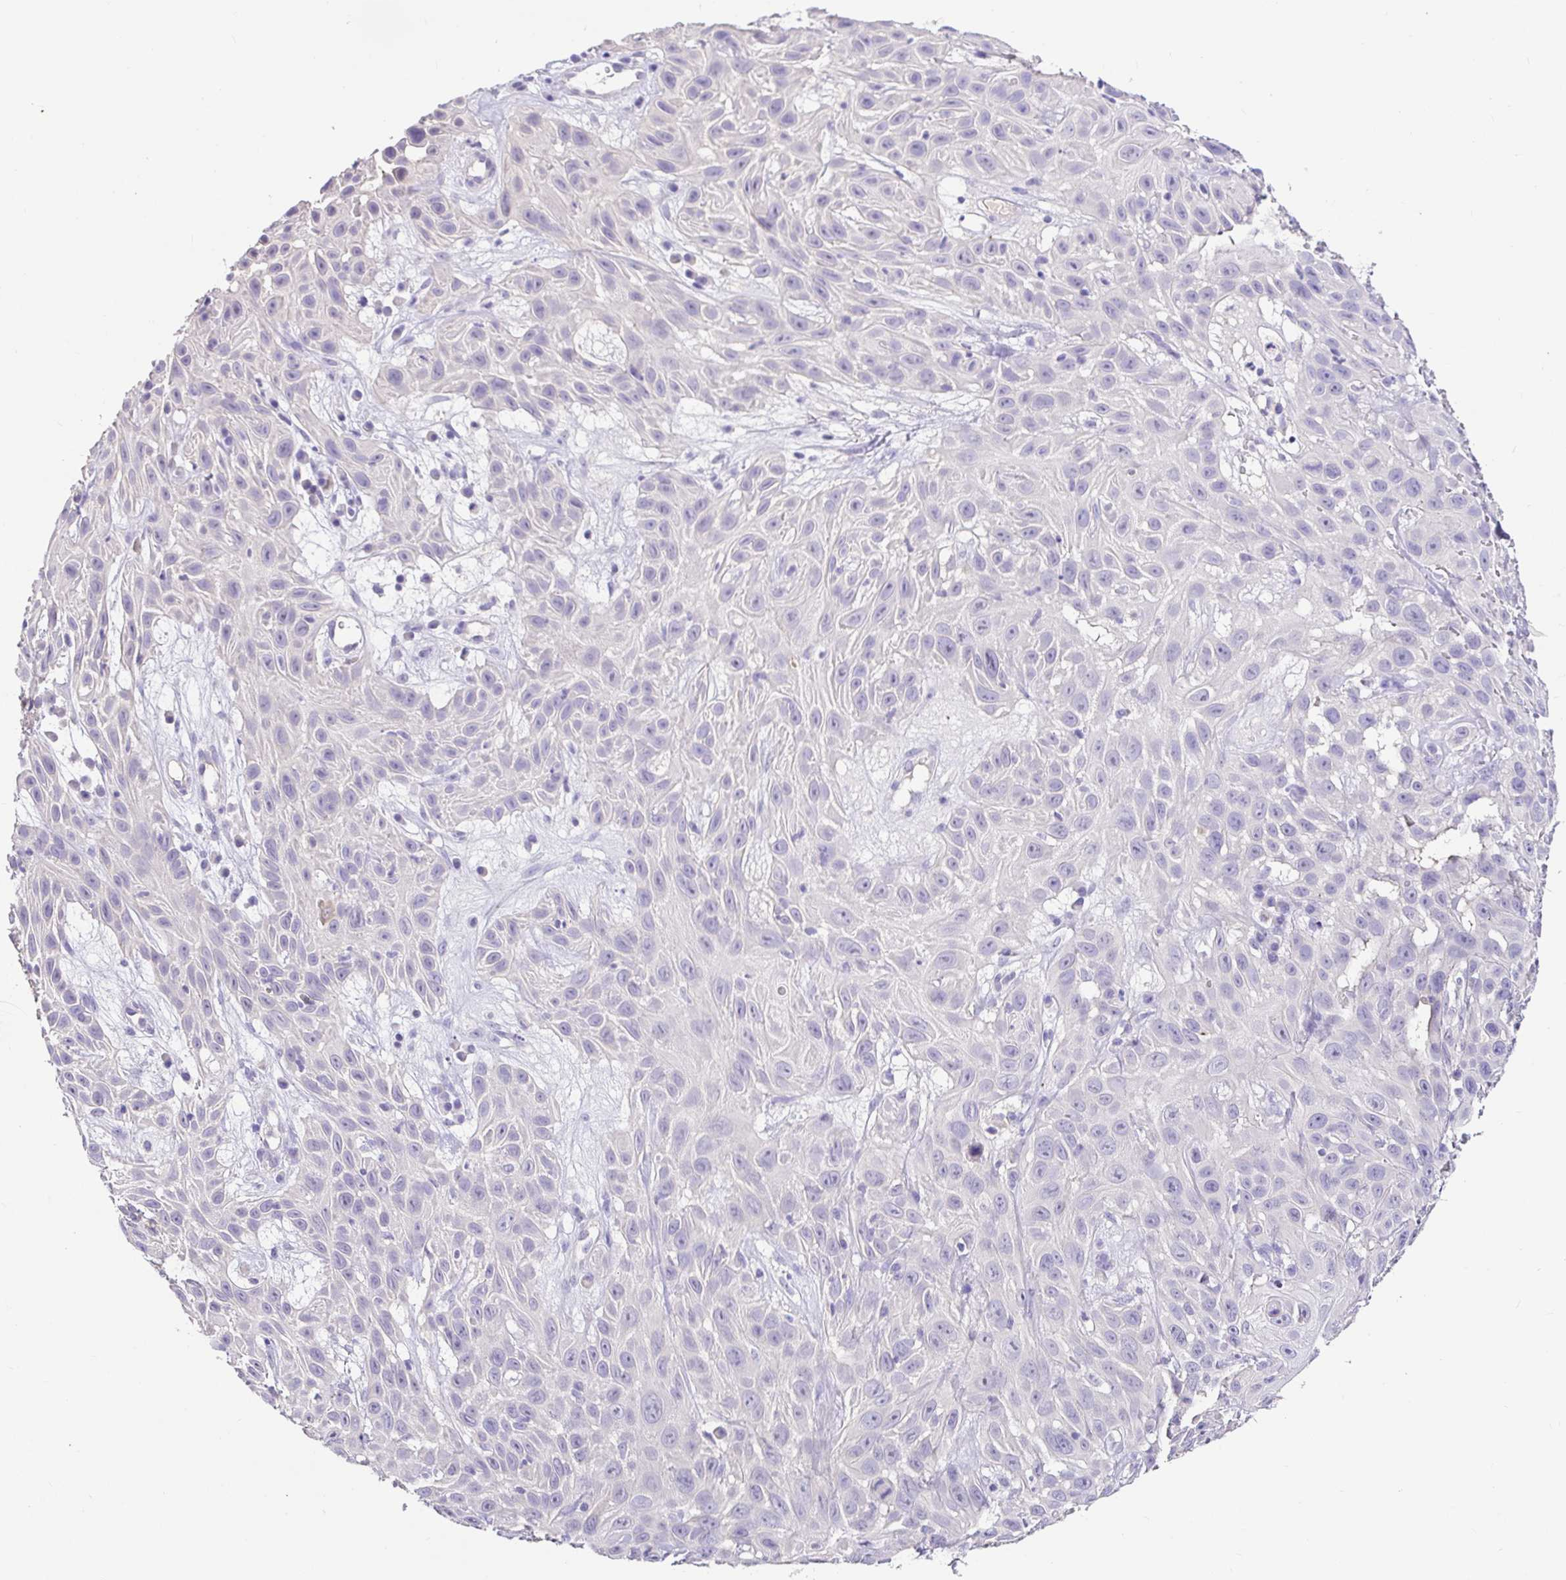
{"staining": {"intensity": "negative", "quantity": "none", "location": "none"}, "tissue": "skin cancer", "cell_type": "Tumor cells", "image_type": "cancer", "snomed": [{"axis": "morphology", "description": "Squamous cell carcinoma, NOS"}, {"axis": "topography", "description": "Skin"}], "caption": "Tumor cells are negative for protein expression in human skin cancer (squamous cell carcinoma).", "gene": "CDO1", "patient": {"sex": "male", "age": 82}}